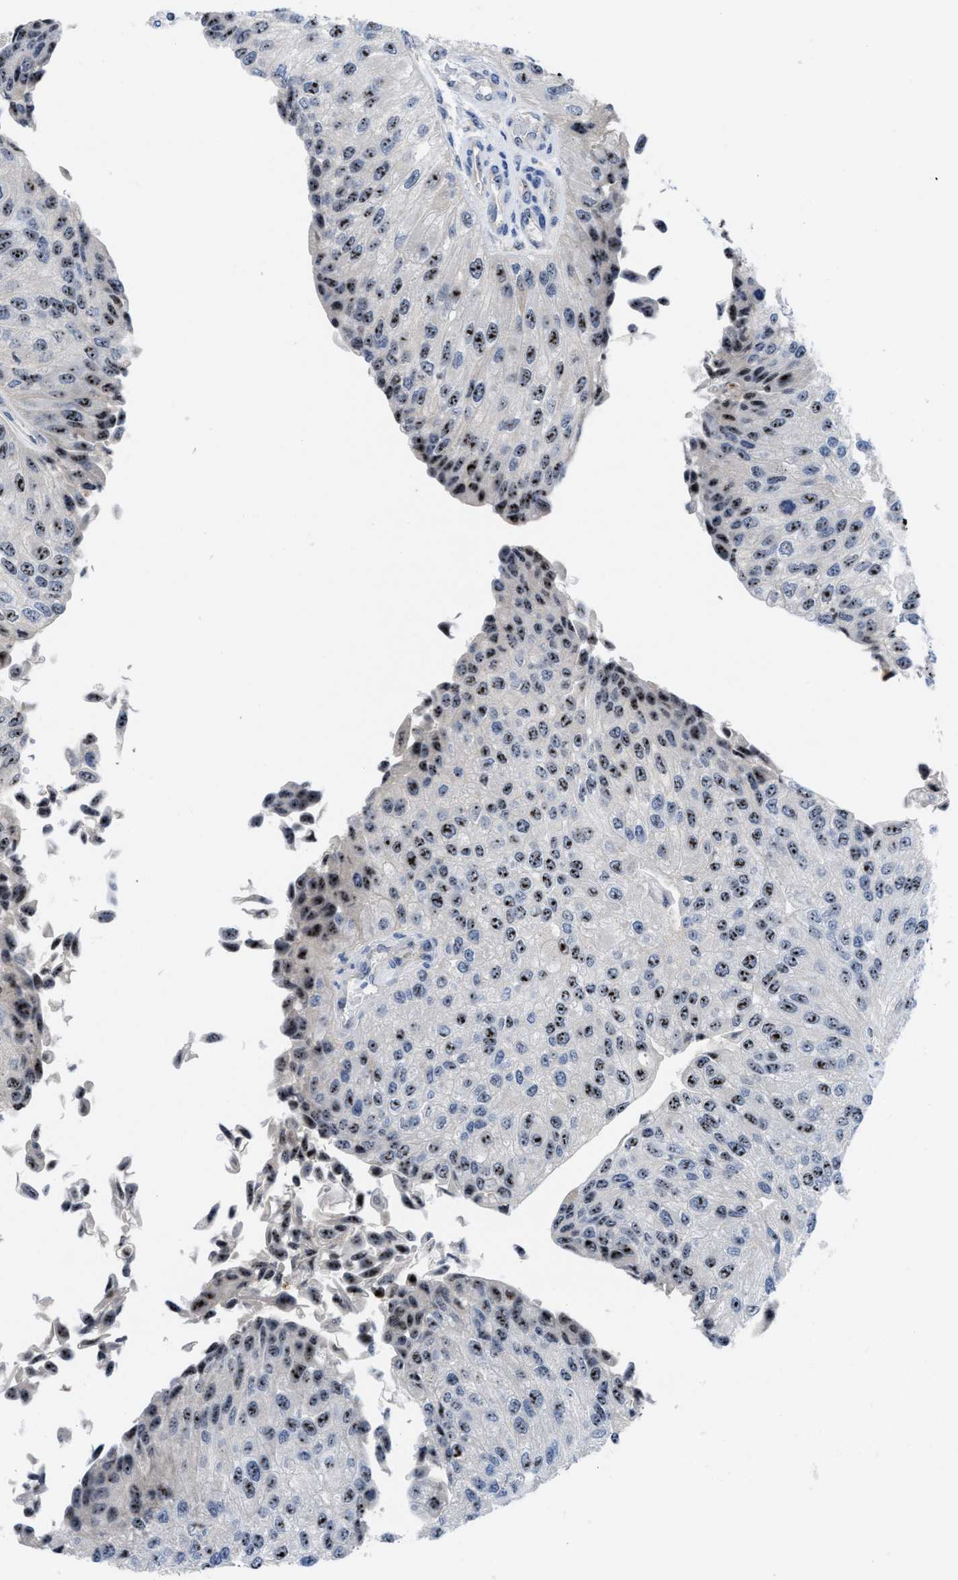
{"staining": {"intensity": "strong", "quantity": ">75%", "location": "nuclear"}, "tissue": "urothelial cancer", "cell_type": "Tumor cells", "image_type": "cancer", "snomed": [{"axis": "morphology", "description": "Urothelial carcinoma, High grade"}, {"axis": "topography", "description": "Kidney"}, {"axis": "topography", "description": "Urinary bladder"}], "caption": "IHC of urothelial cancer shows high levels of strong nuclear staining in about >75% of tumor cells.", "gene": "NOP58", "patient": {"sex": "male", "age": 77}}